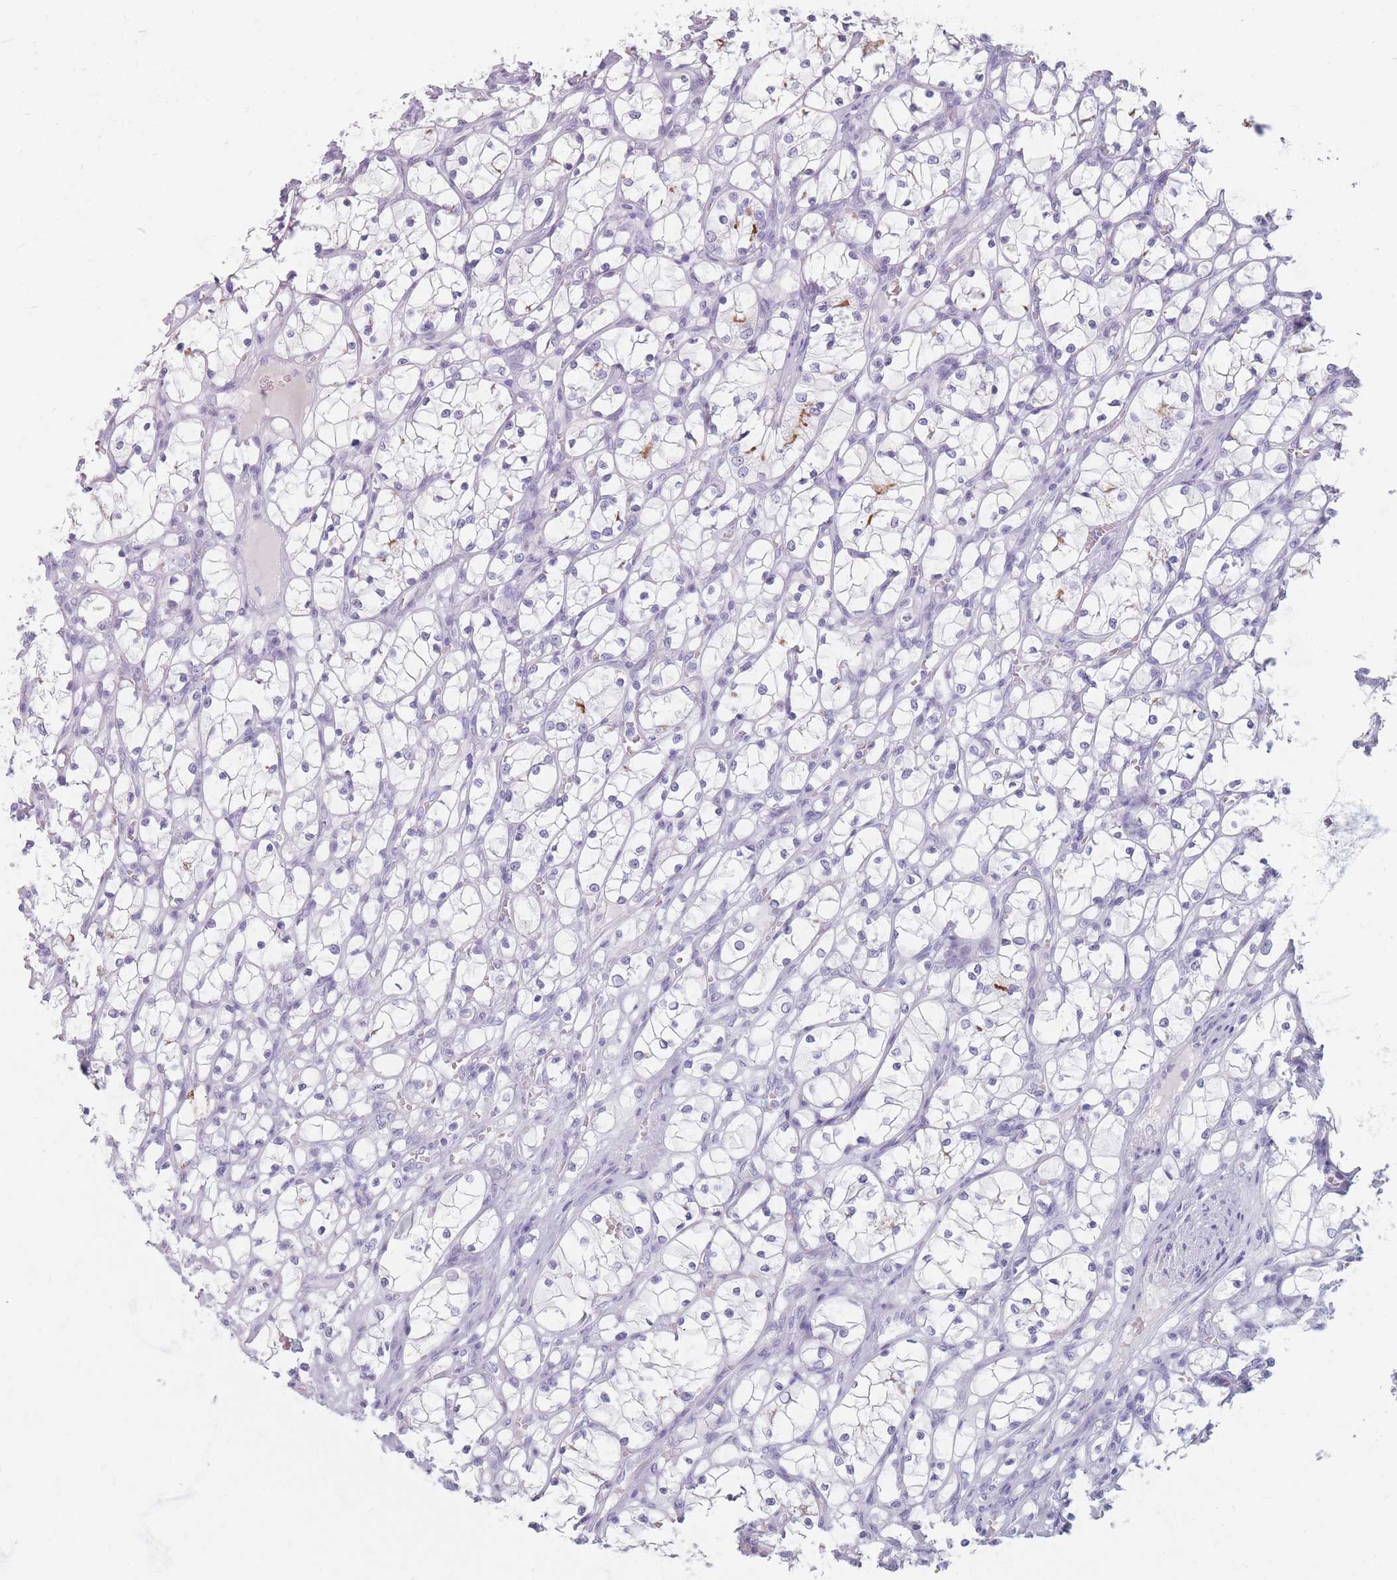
{"staining": {"intensity": "negative", "quantity": "none", "location": "none"}, "tissue": "renal cancer", "cell_type": "Tumor cells", "image_type": "cancer", "snomed": [{"axis": "morphology", "description": "Adenocarcinoma, NOS"}, {"axis": "topography", "description": "Kidney"}], "caption": "A histopathology image of human renal adenocarcinoma is negative for staining in tumor cells.", "gene": "PIGM", "patient": {"sex": "female", "age": 69}}